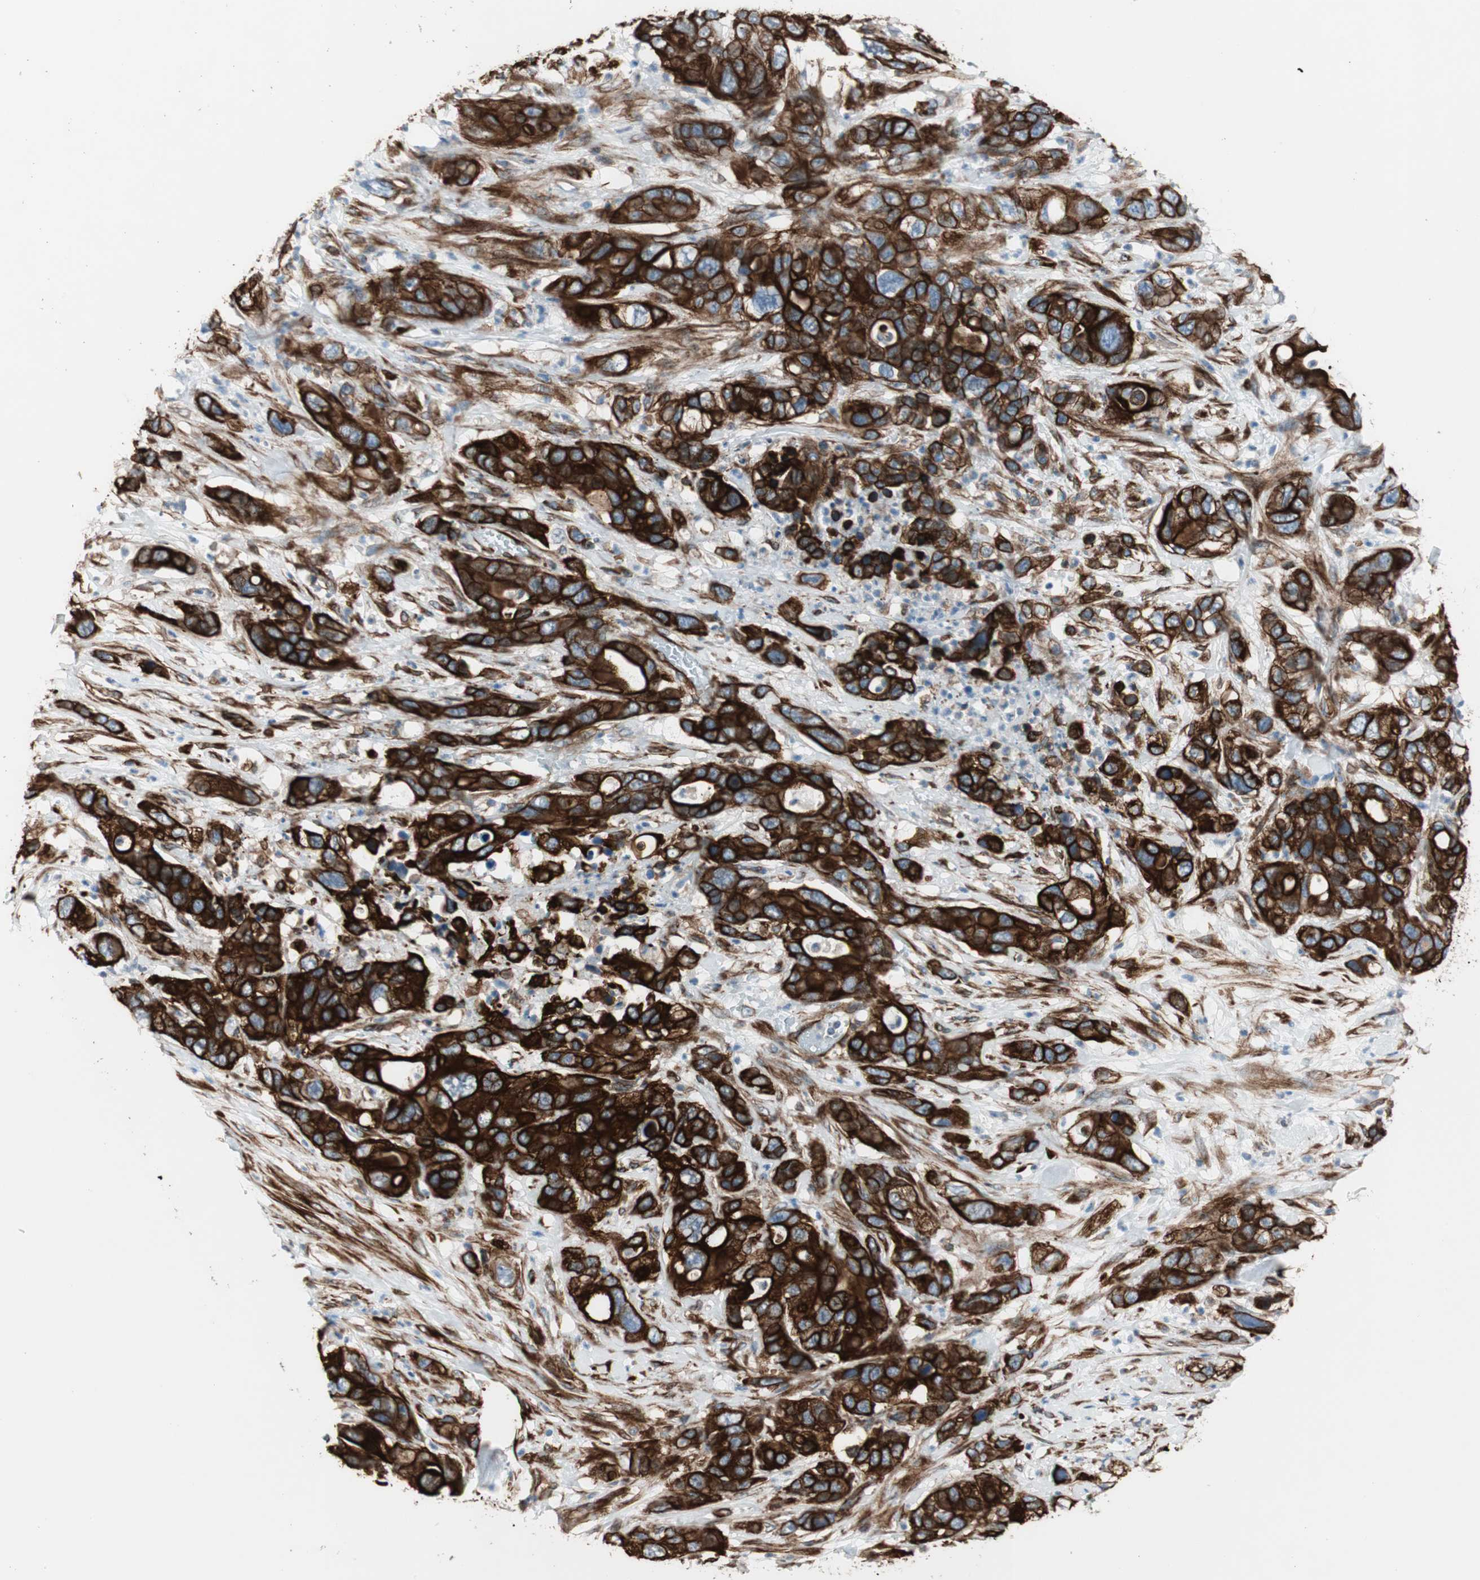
{"staining": {"intensity": "strong", "quantity": ">75%", "location": "cytoplasmic/membranous"}, "tissue": "pancreatic cancer", "cell_type": "Tumor cells", "image_type": "cancer", "snomed": [{"axis": "morphology", "description": "Adenocarcinoma, NOS"}, {"axis": "topography", "description": "Pancreas"}], "caption": "High-power microscopy captured an immunohistochemistry image of pancreatic cancer, revealing strong cytoplasmic/membranous expression in approximately >75% of tumor cells.", "gene": "TCTA", "patient": {"sex": "female", "age": 71}}